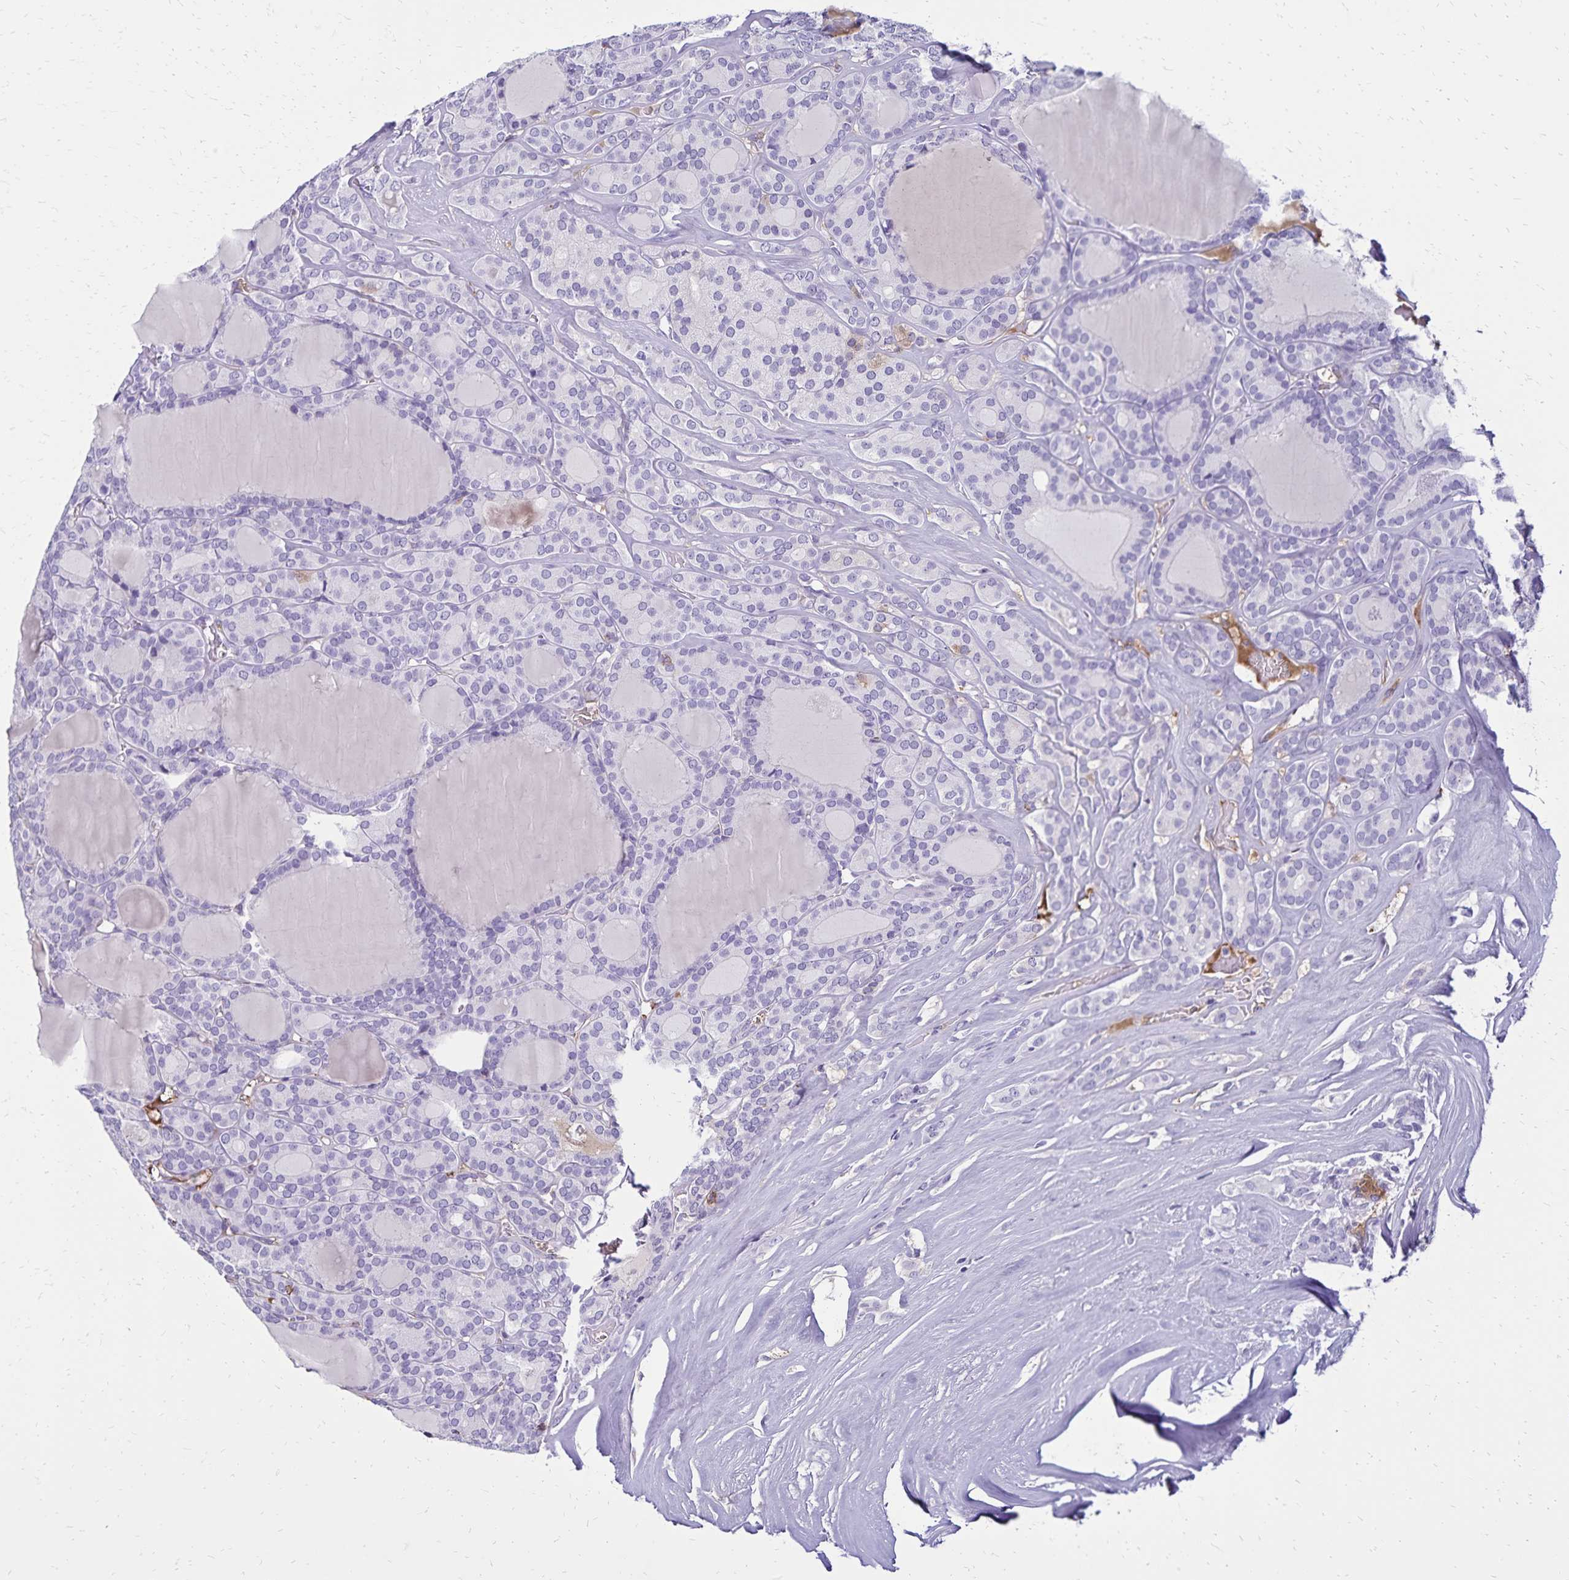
{"staining": {"intensity": "negative", "quantity": "none", "location": "none"}, "tissue": "thyroid cancer", "cell_type": "Tumor cells", "image_type": "cancer", "snomed": [{"axis": "morphology", "description": "Follicular adenoma carcinoma, NOS"}, {"axis": "topography", "description": "Thyroid gland"}], "caption": "A photomicrograph of thyroid cancer (follicular adenoma carcinoma) stained for a protein exhibits no brown staining in tumor cells. (Immunohistochemistry (ihc), brightfield microscopy, high magnification).", "gene": "CD27", "patient": {"sex": "male", "age": 74}}